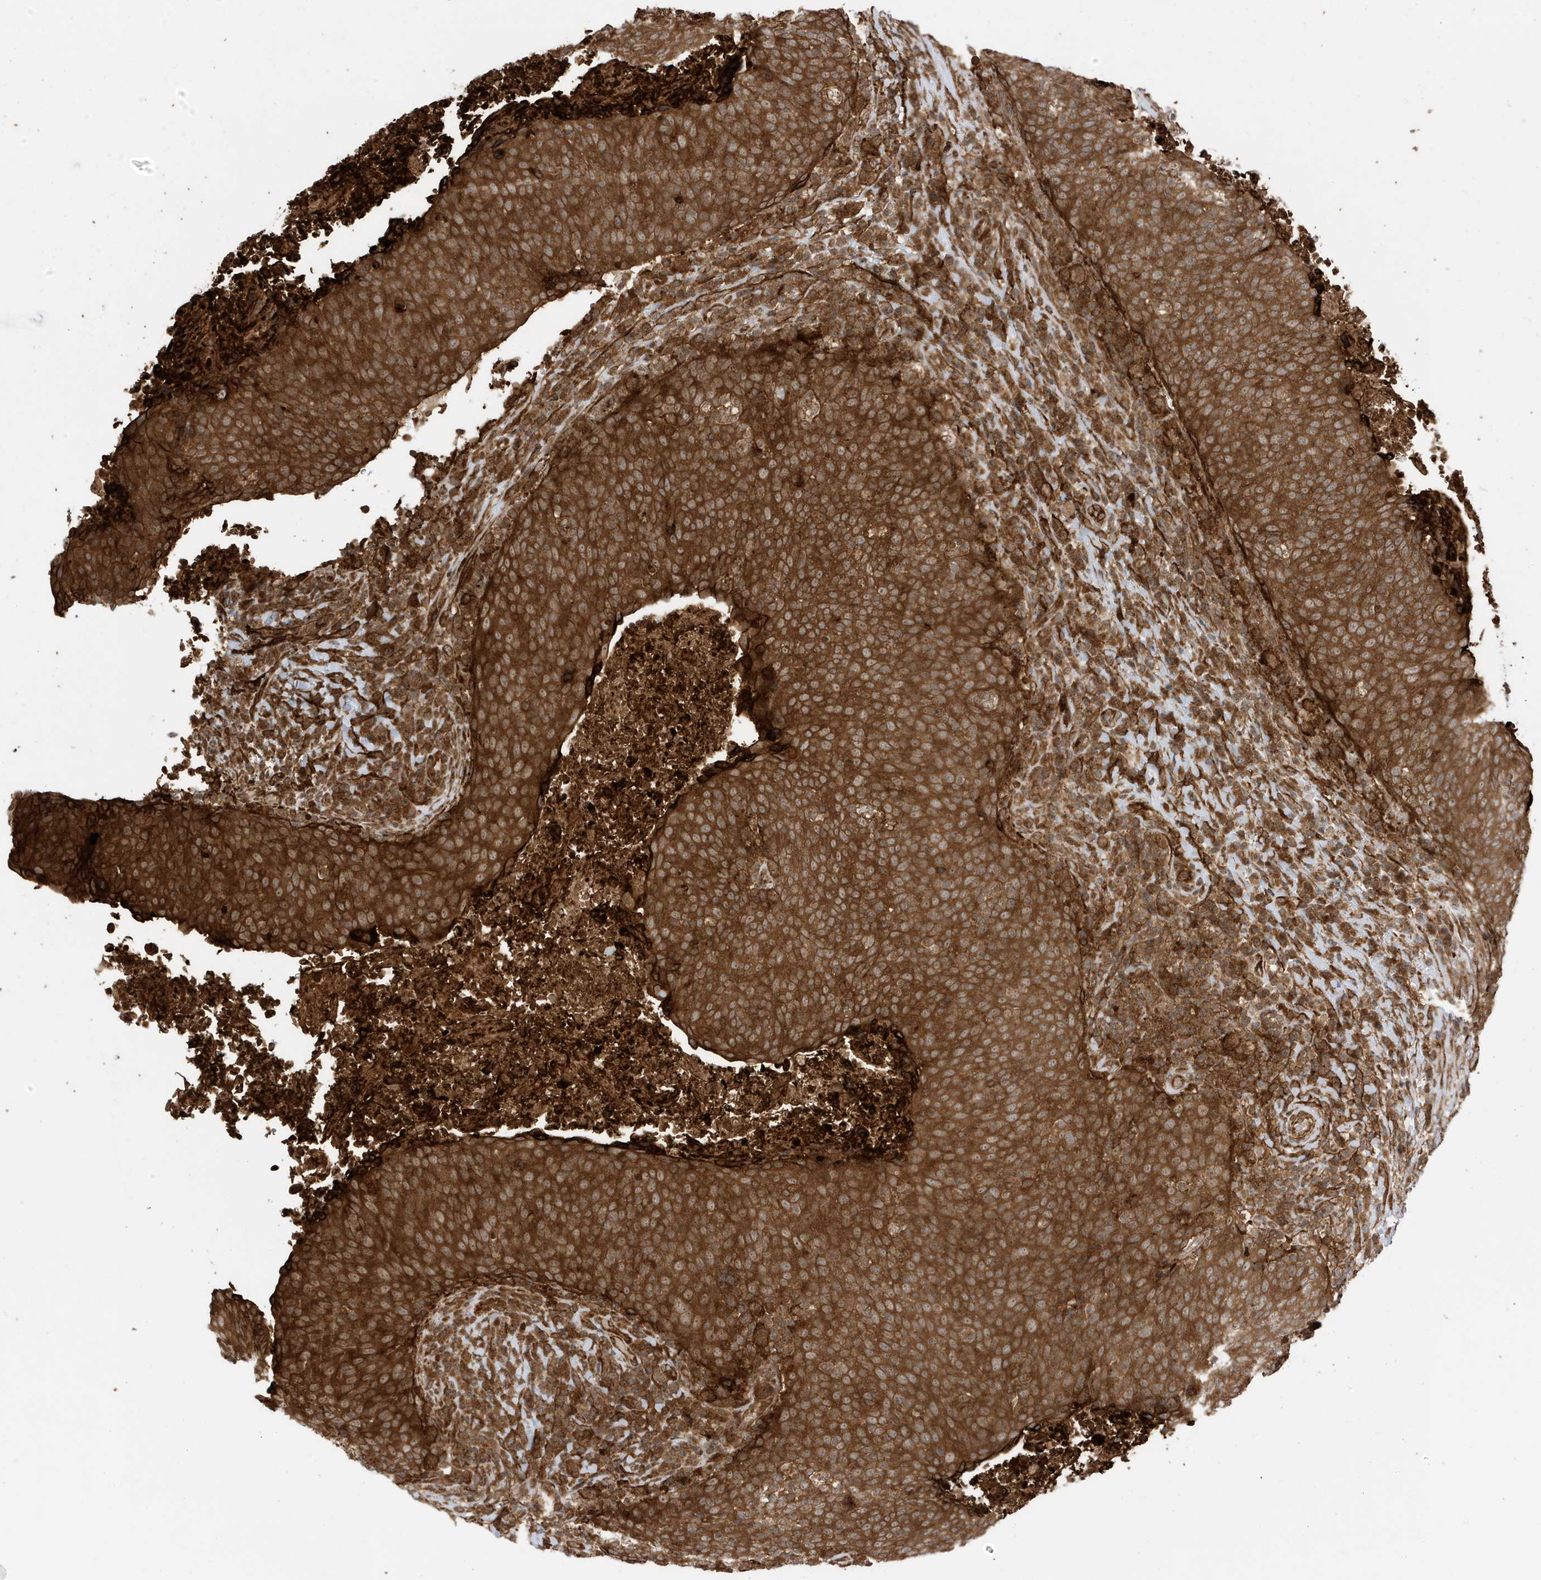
{"staining": {"intensity": "strong", "quantity": ">75%", "location": "cytoplasmic/membranous"}, "tissue": "head and neck cancer", "cell_type": "Tumor cells", "image_type": "cancer", "snomed": [{"axis": "morphology", "description": "Squamous cell carcinoma, NOS"}, {"axis": "morphology", "description": "Squamous cell carcinoma, metastatic, NOS"}, {"axis": "topography", "description": "Lymph node"}, {"axis": "topography", "description": "Head-Neck"}], "caption": "Head and neck cancer stained for a protein (brown) demonstrates strong cytoplasmic/membranous positive staining in approximately >75% of tumor cells.", "gene": "CDC42EP3", "patient": {"sex": "male", "age": 62}}